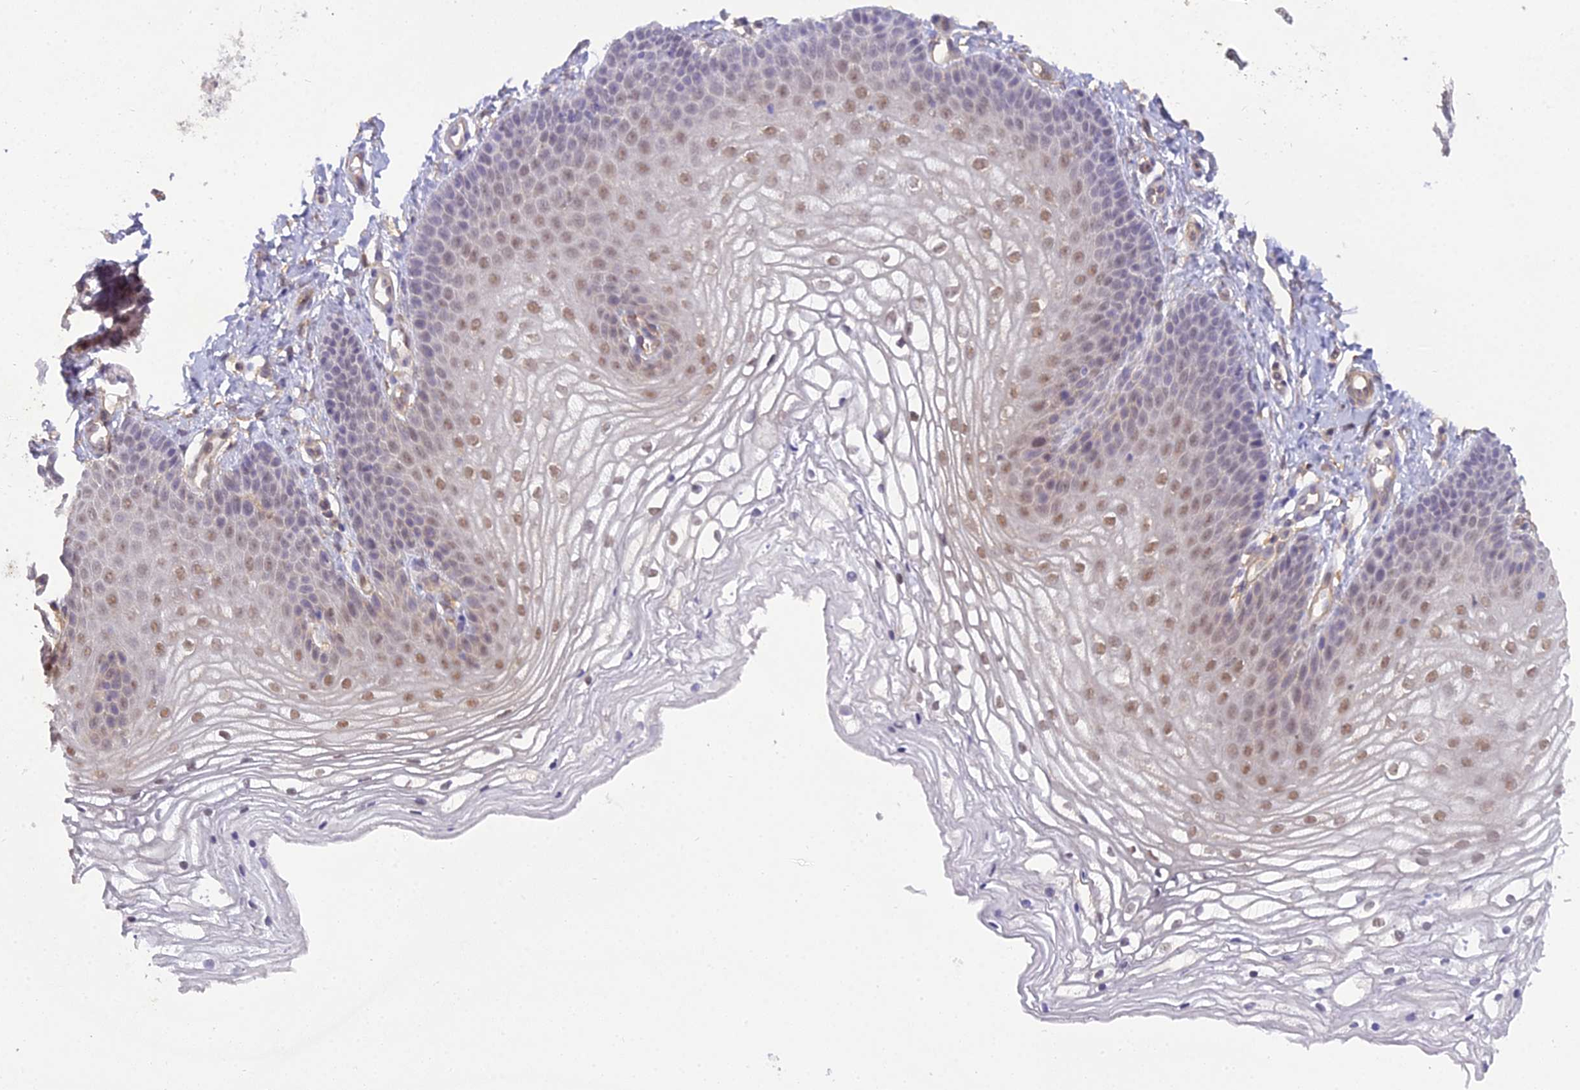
{"staining": {"intensity": "moderate", "quantity": "<25%", "location": "nuclear"}, "tissue": "vagina", "cell_type": "Squamous epithelial cells", "image_type": "normal", "snomed": [{"axis": "morphology", "description": "Normal tissue, NOS"}, {"axis": "topography", "description": "Vagina"}], "caption": "Squamous epithelial cells exhibit low levels of moderate nuclear positivity in about <25% of cells in normal human vagina.", "gene": "BLNK", "patient": {"sex": "female", "age": 68}}